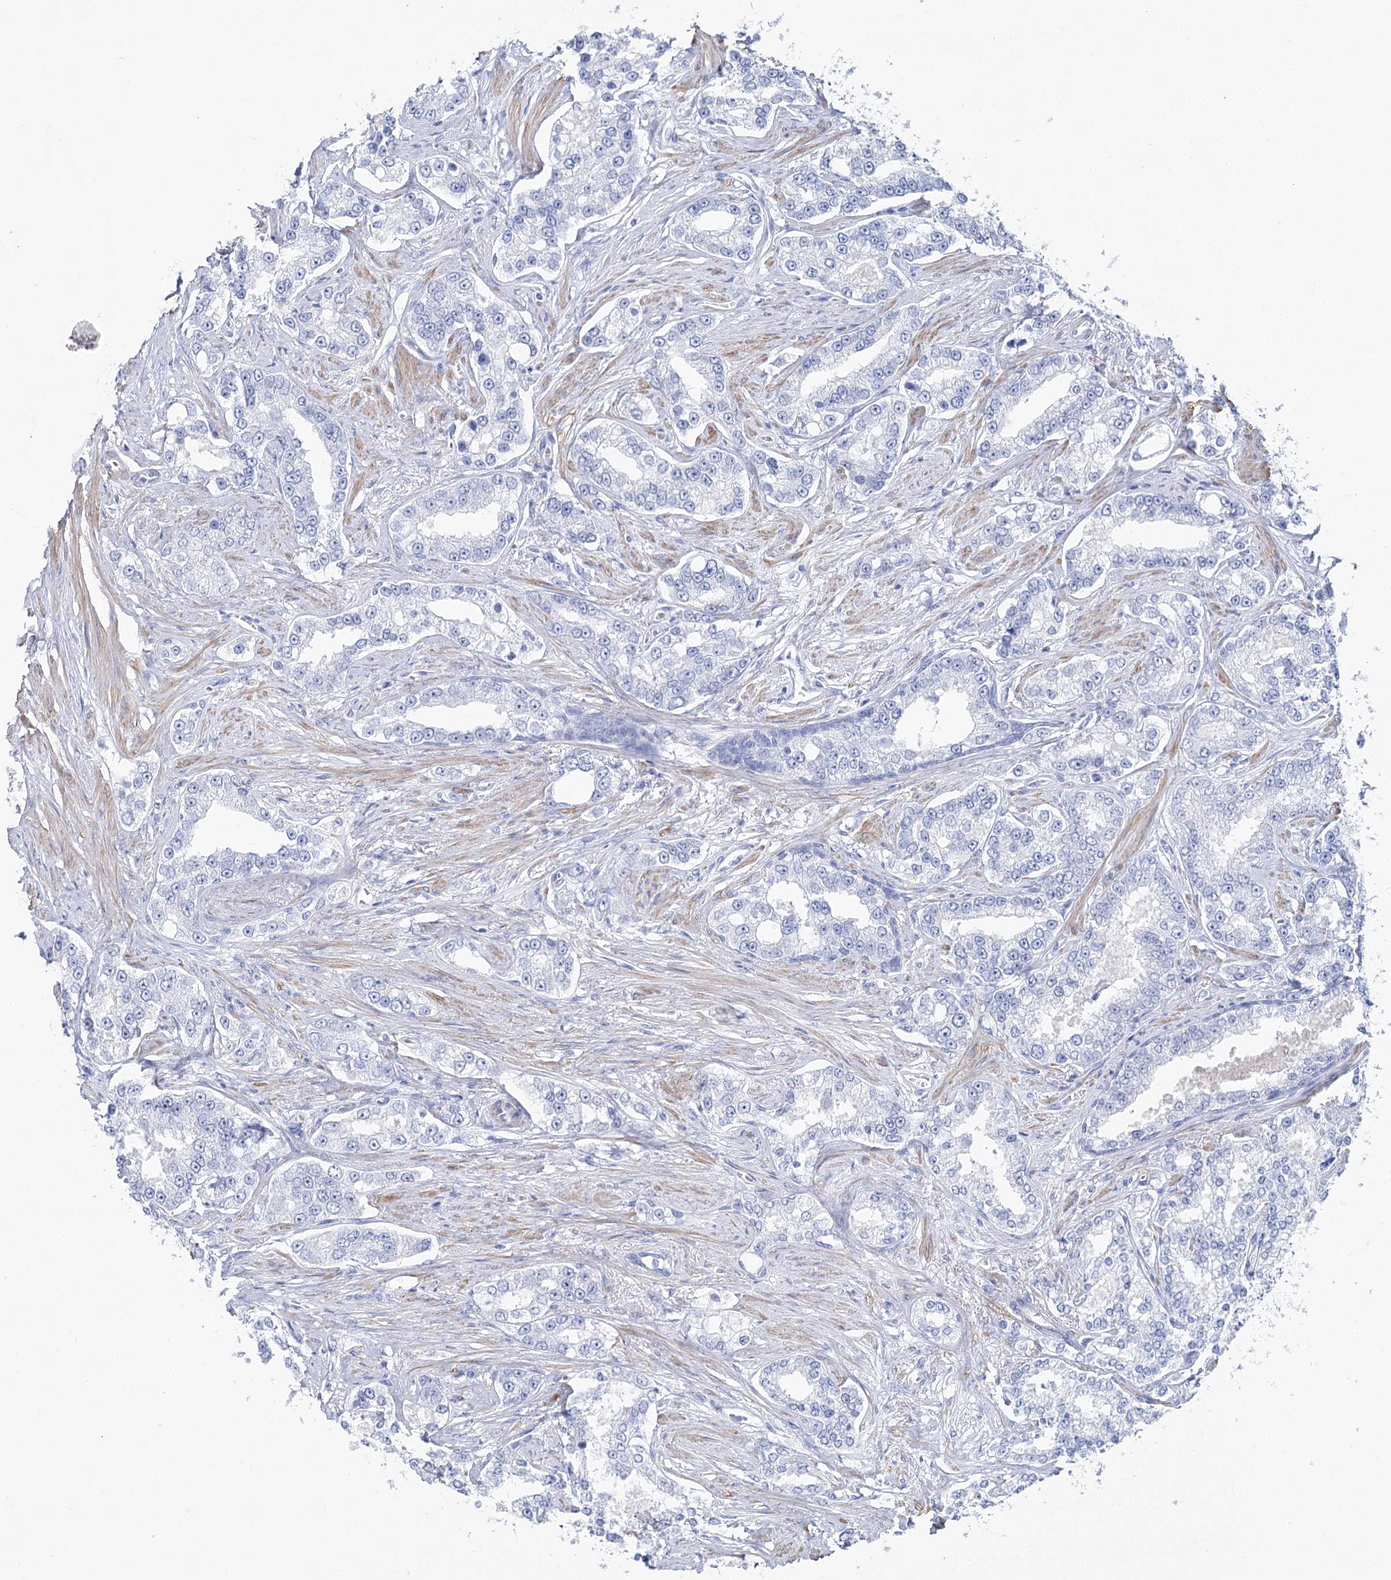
{"staining": {"intensity": "negative", "quantity": "none", "location": "none"}, "tissue": "prostate cancer", "cell_type": "Tumor cells", "image_type": "cancer", "snomed": [{"axis": "morphology", "description": "Normal tissue, NOS"}, {"axis": "morphology", "description": "Adenocarcinoma, High grade"}, {"axis": "topography", "description": "Prostate"}], "caption": "A high-resolution image shows immunohistochemistry staining of prostate cancer, which reveals no significant positivity in tumor cells.", "gene": "CSN3", "patient": {"sex": "male", "age": 83}}